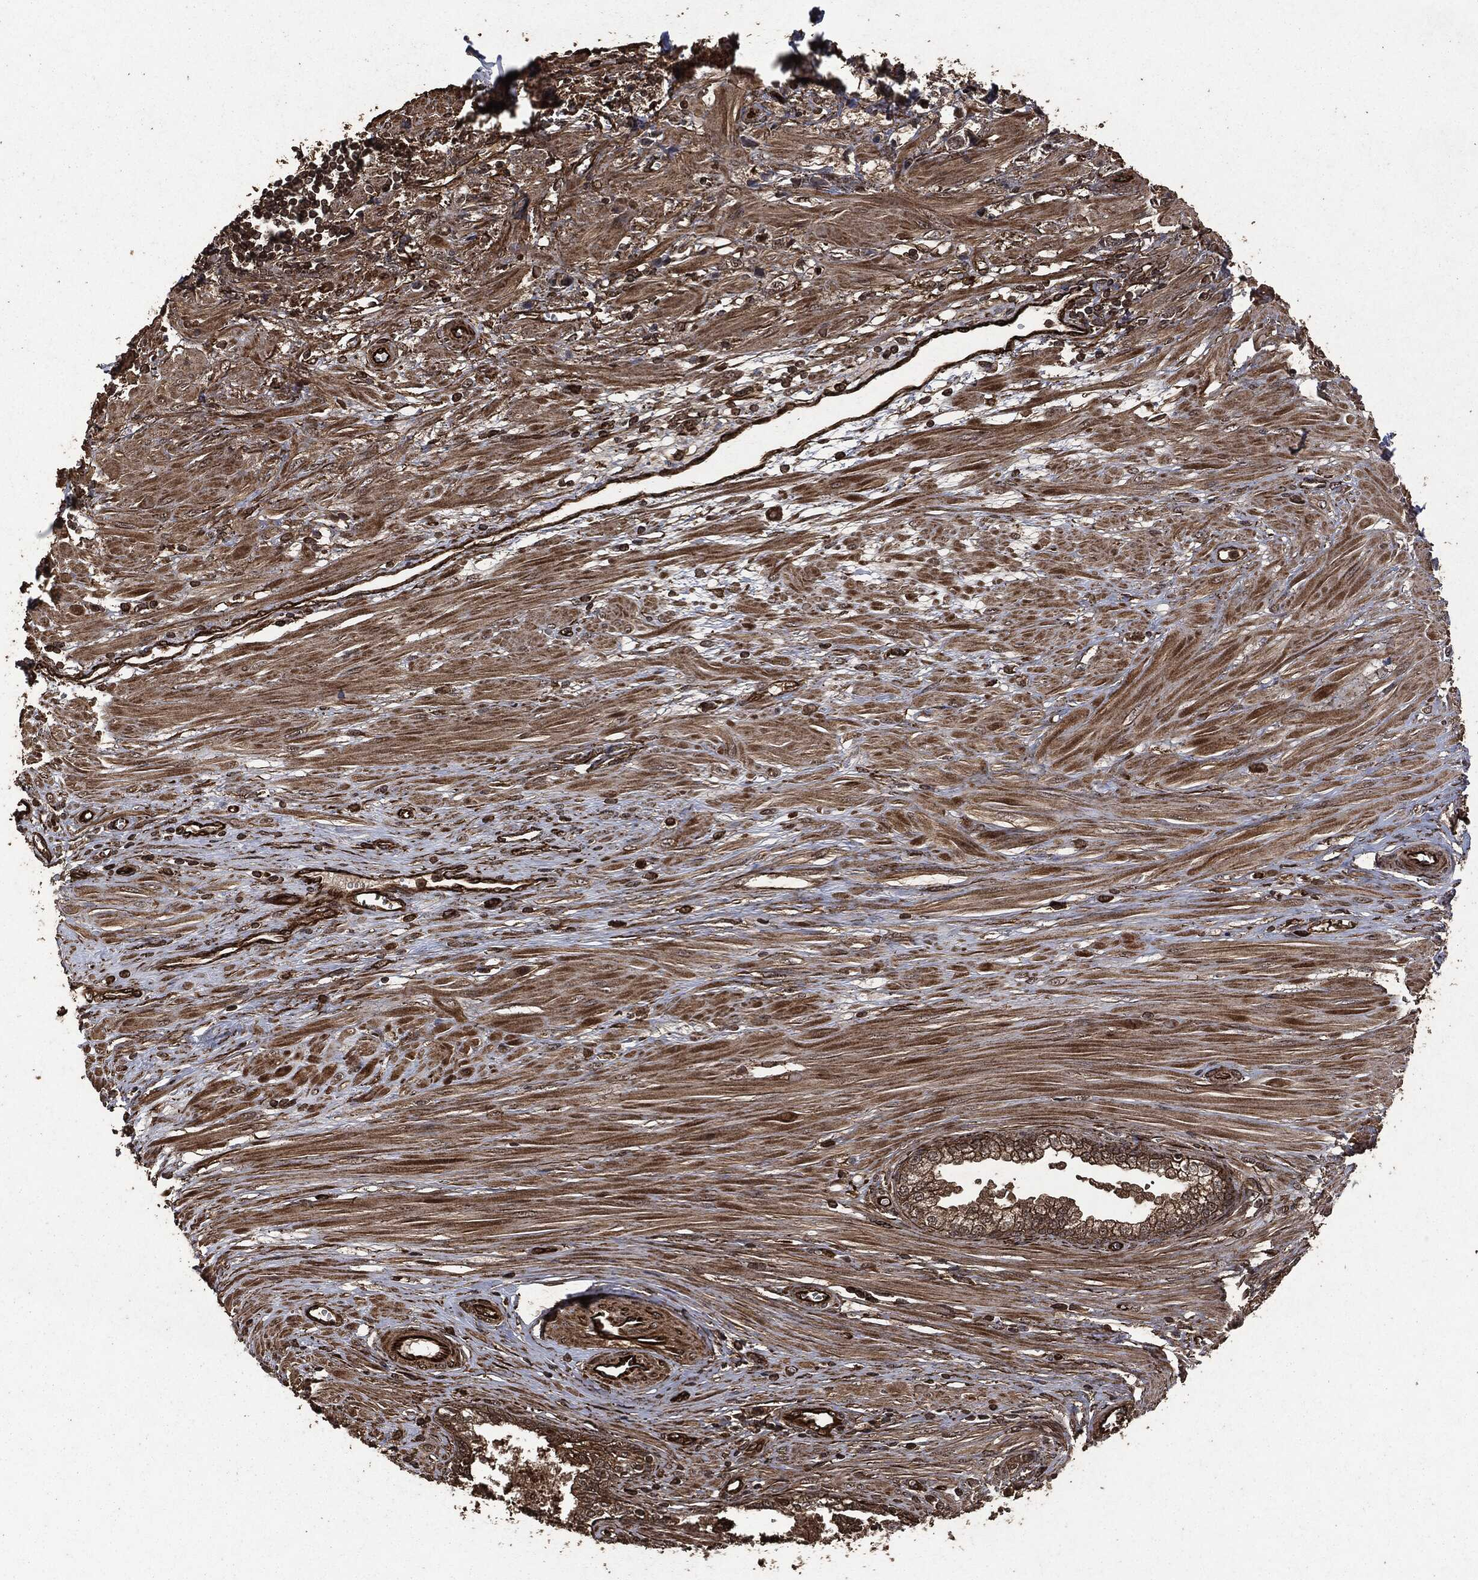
{"staining": {"intensity": "moderate", "quantity": "25%-75%", "location": "cytoplasmic/membranous"}, "tissue": "prostate cancer", "cell_type": "Tumor cells", "image_type": "cancer", "snomed": [{"axis": "morphology", "description": "Adenocarcinoma, NOS"}, {"axis": "topography", "description": "Prostate and seminal vesicle, NOS"}, {"axis": "topography", "description": "Prostate"}], "caption": "A micrograph showing moderate cytoplasmic/membranous staining in approximately 25%-75% of tumor cells in prostate cancer, as visualized by brown immunohistochemical staining.", "gene": "HRAS", "patient": {"sex": "male", "age": 79}}